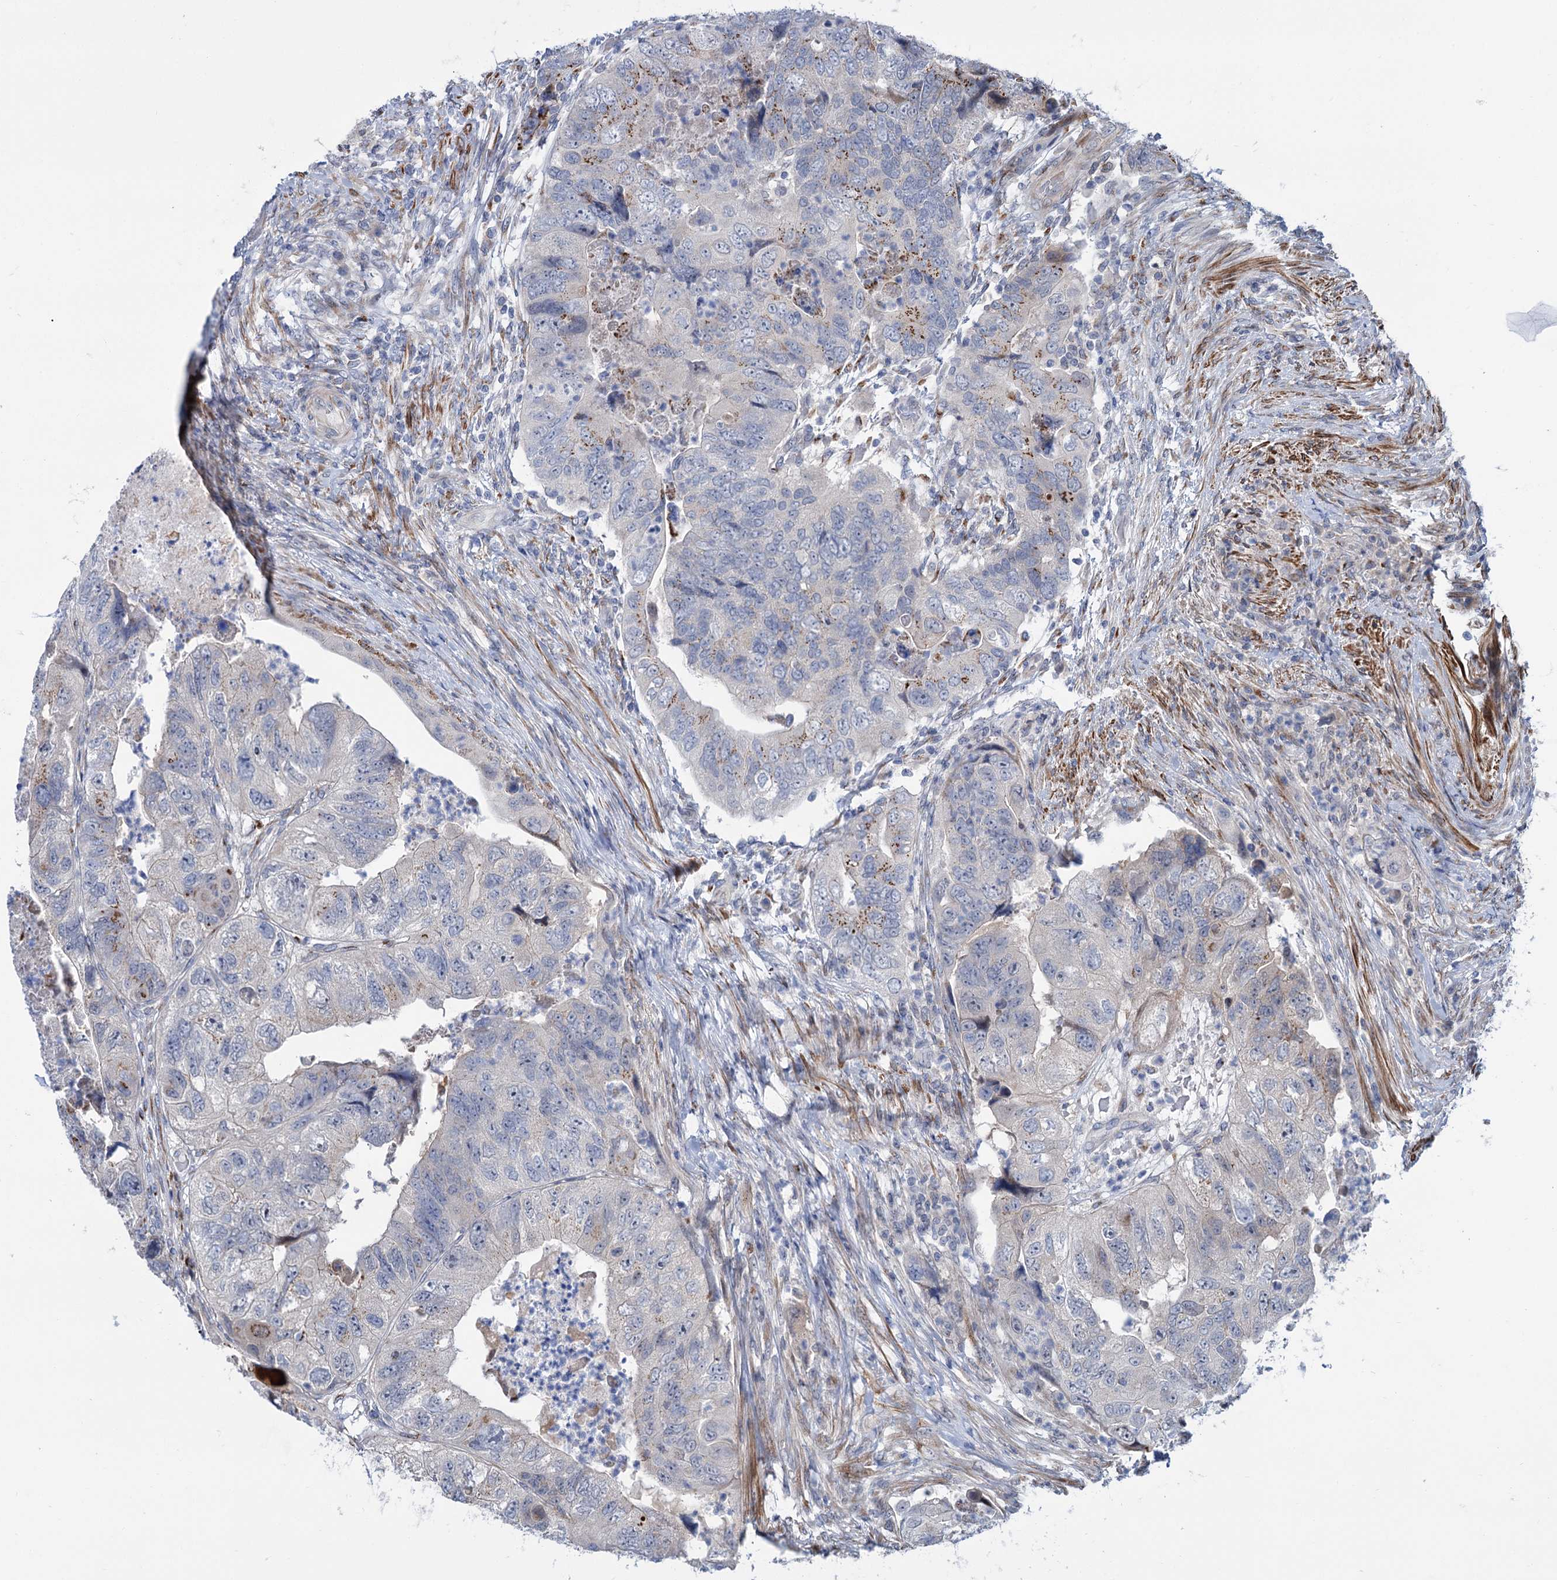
{"staining": {"intensity": "negative", "quantity": "none", "location": "none"}, "tissue": "colorectal cancer", "cell_type": "Tumor cells", "image_type": "cancer", "snomed": [{"axis": "morphology", "description": "Adenocarcinoma, NOS"}, {"axis": "topography", "description": "Rectum"}], "caption": "Immunohistochemistry (IHC) of colorectal adenocarcinoma shows no positivity in tumor cells.", "gene": "ELP4", "patient": {"sex": "male", "age": 63}}